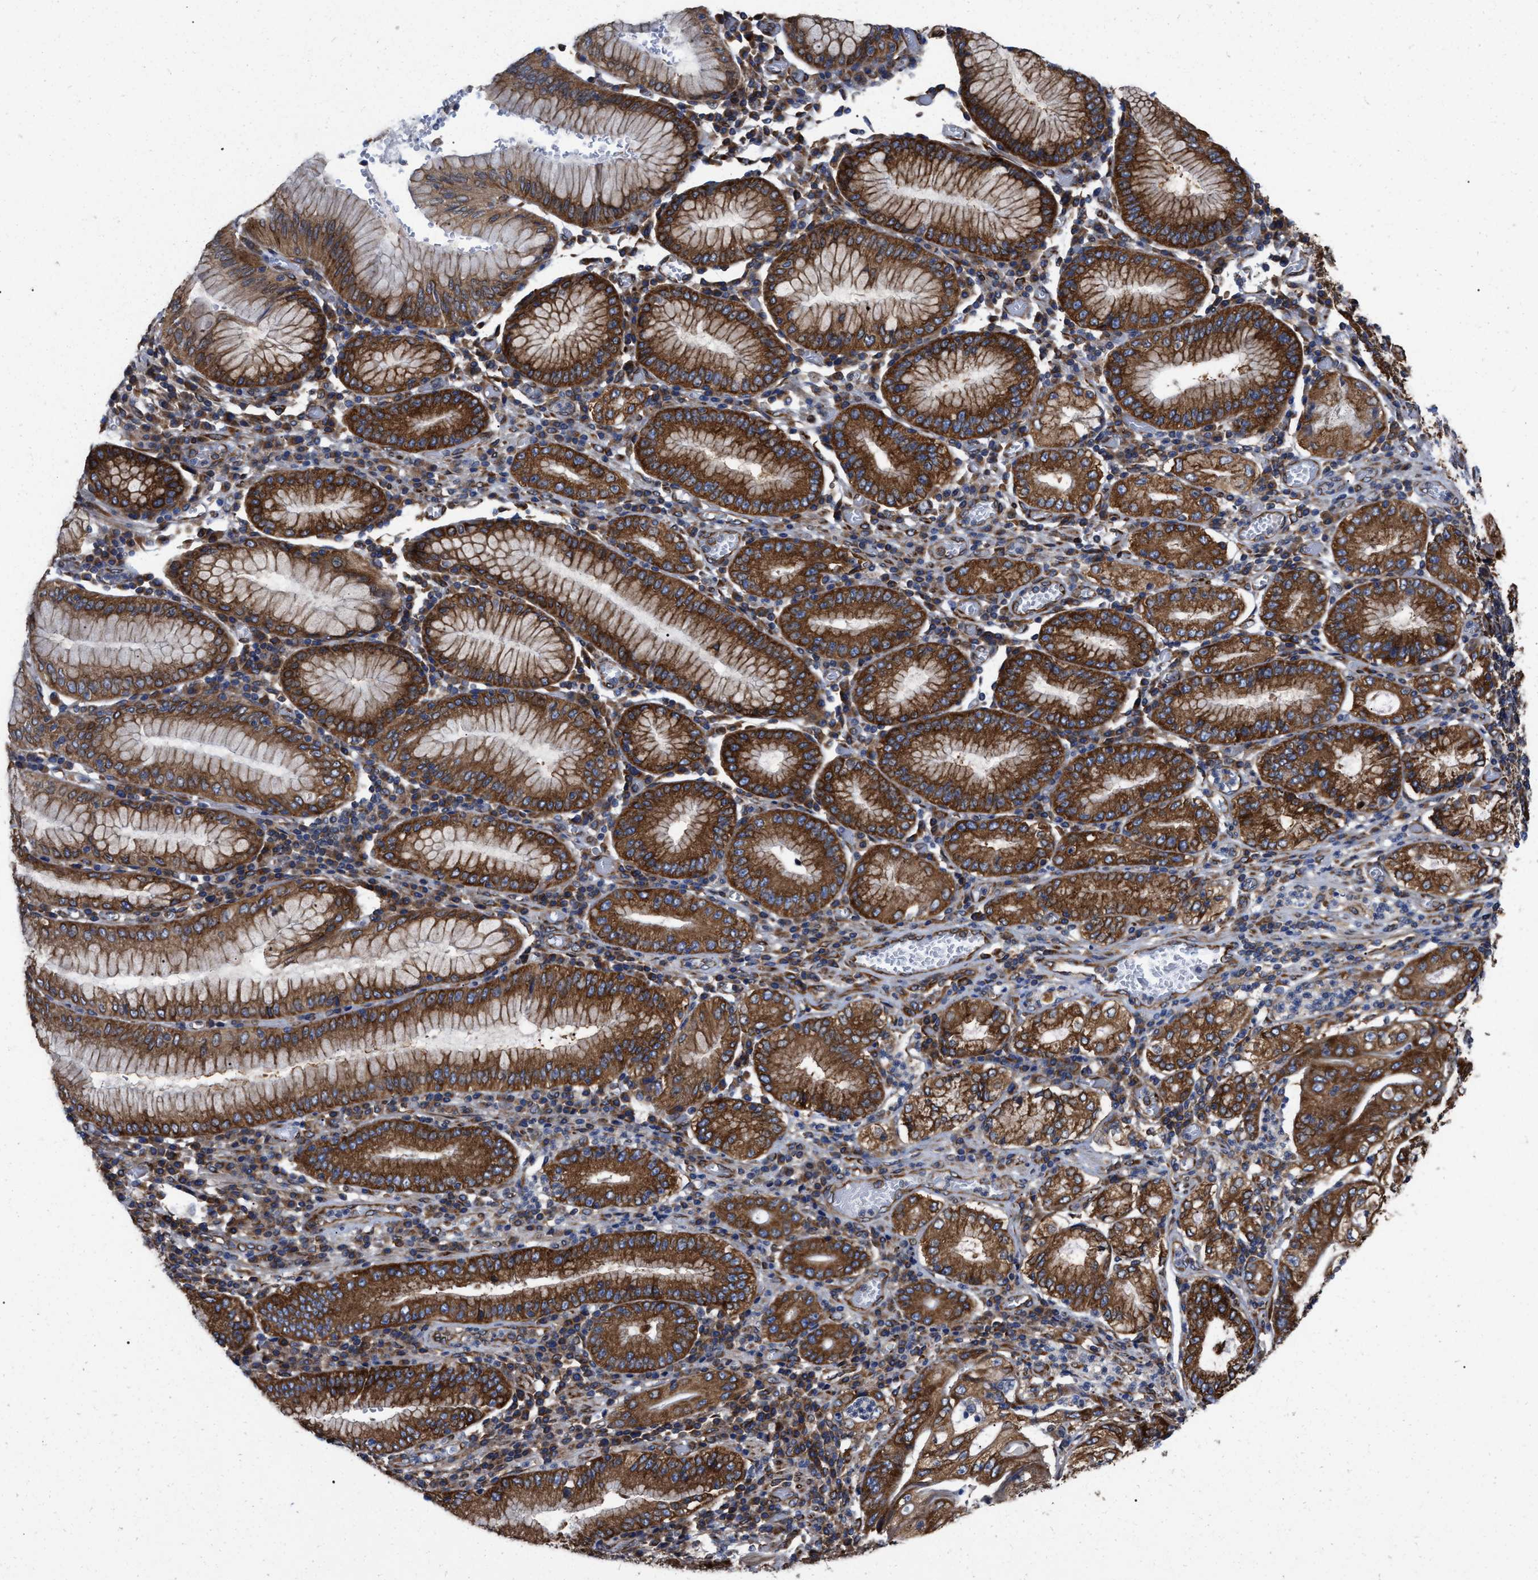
{"staining": {"intensity": "strong", "quantity": ">75%", "location": "cytoplasmic/membranous"}, "tissue": "stomach cancer", "cell_type": "Tumor cells", "image_type": "cancer", "snomed": [{"axis": "morphology", "description": "Adenocarcinoma, NOS"}, {"axis": "topography", "description": "Stomach"}], "caption": "Immunohistochemistry (IHC) histopathology image of human stomach cancer stained for a protein (brown), which demonstrates high levels of strong cytoplasmic/membranous staining in about >75% of tumor cells.", "gene": "FAM120A", "patient": {"sex": "female", "age": 73}}